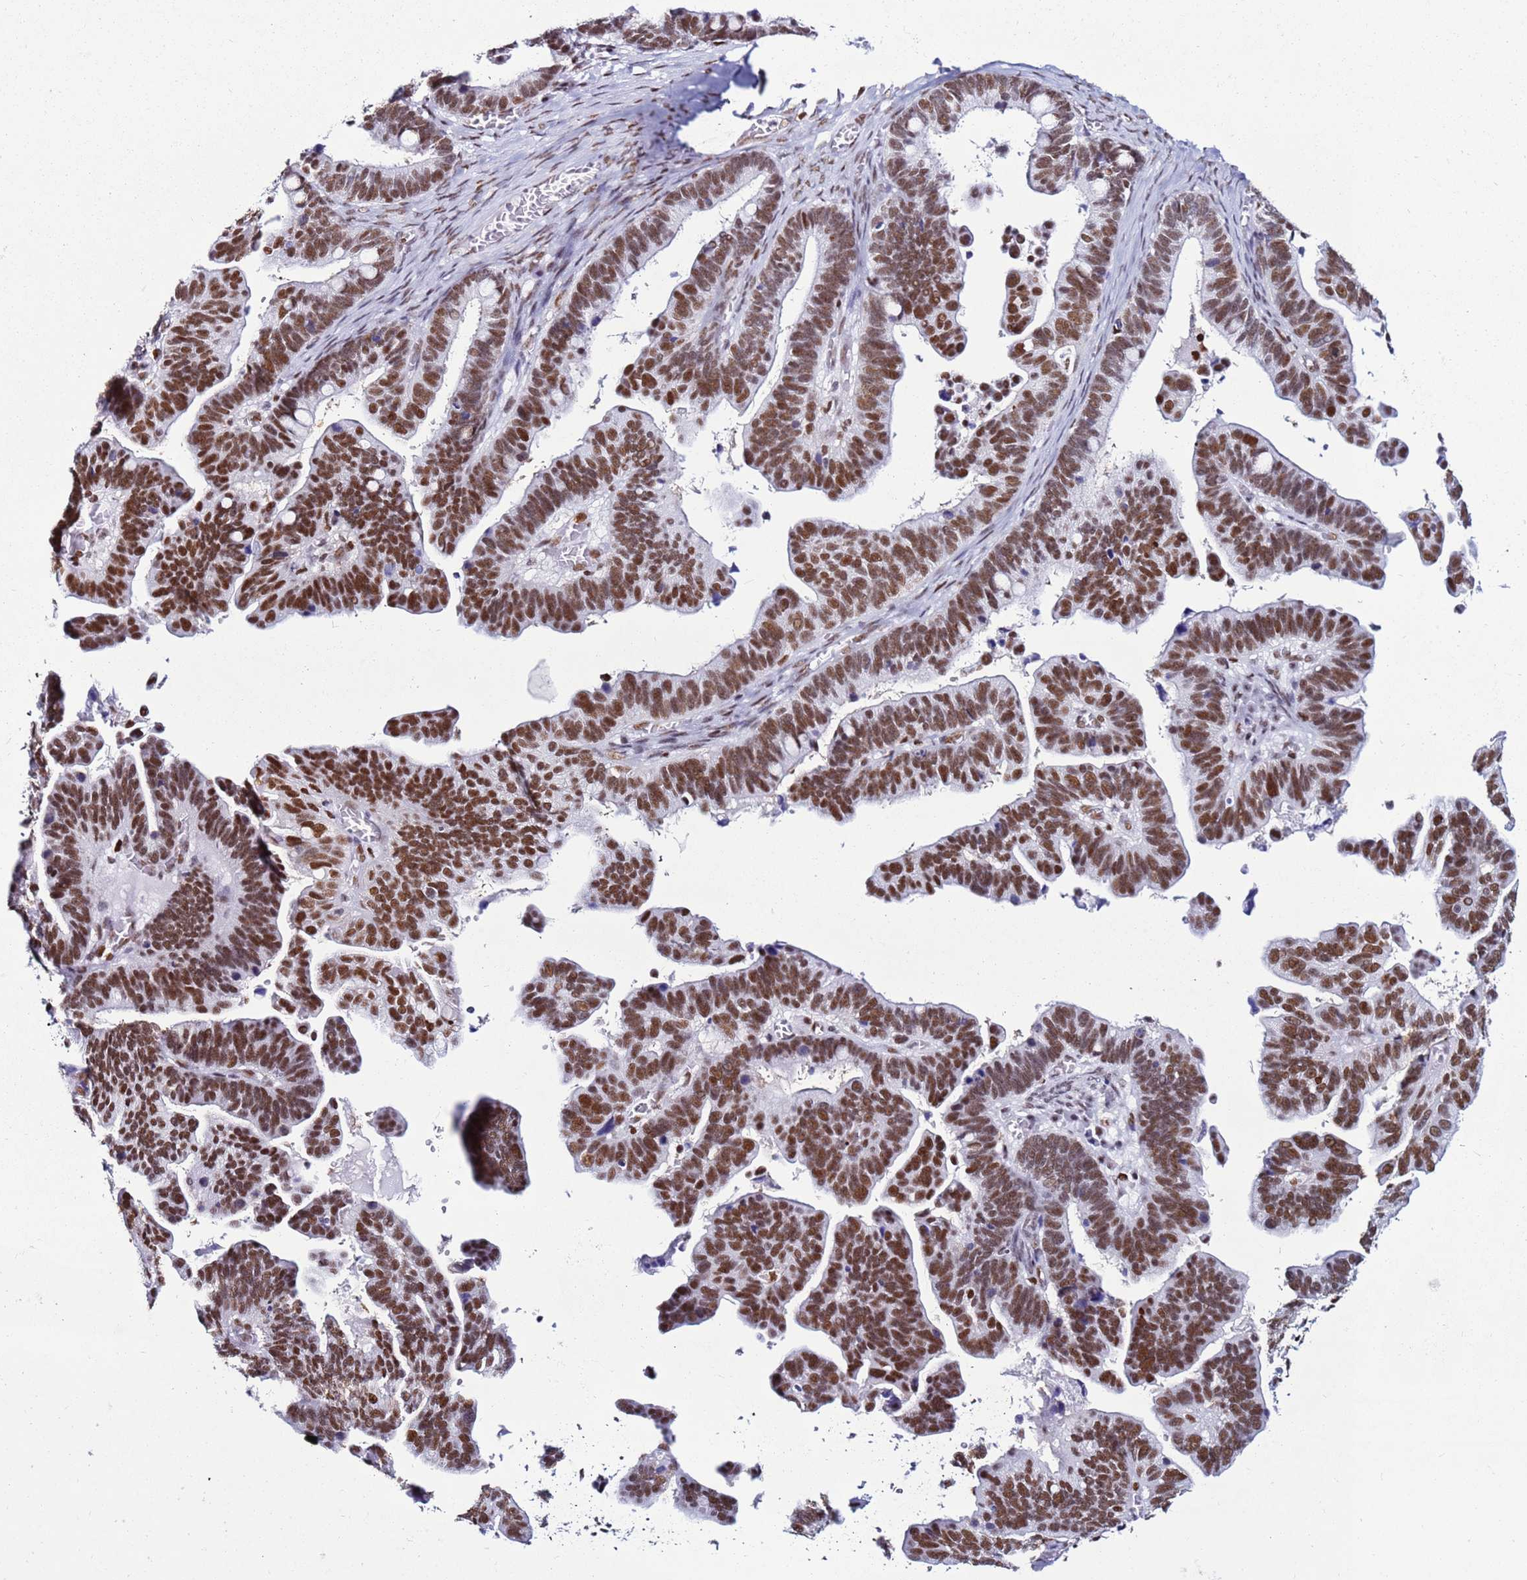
{"staining": {"intensity": "strong", "quantity": ">75%", "location": "nuclear"}, "tissue": "ovarian cancer", "cell_type": "Tumor cells", "image_type": "cancer", "snomed": [{"axis": "morphology", "description": "Cystadenocarcinoma, serous, NOS"}, {"axis": "topography", "description": "Ovary"}], "caption": "Human ovarian cancer stained with a brown dye reveals strong nuclear positive expression in approximately >75% of tumor cells.", "gene": "KPNA4", "patient": {"sex": "female", "age": 56}}